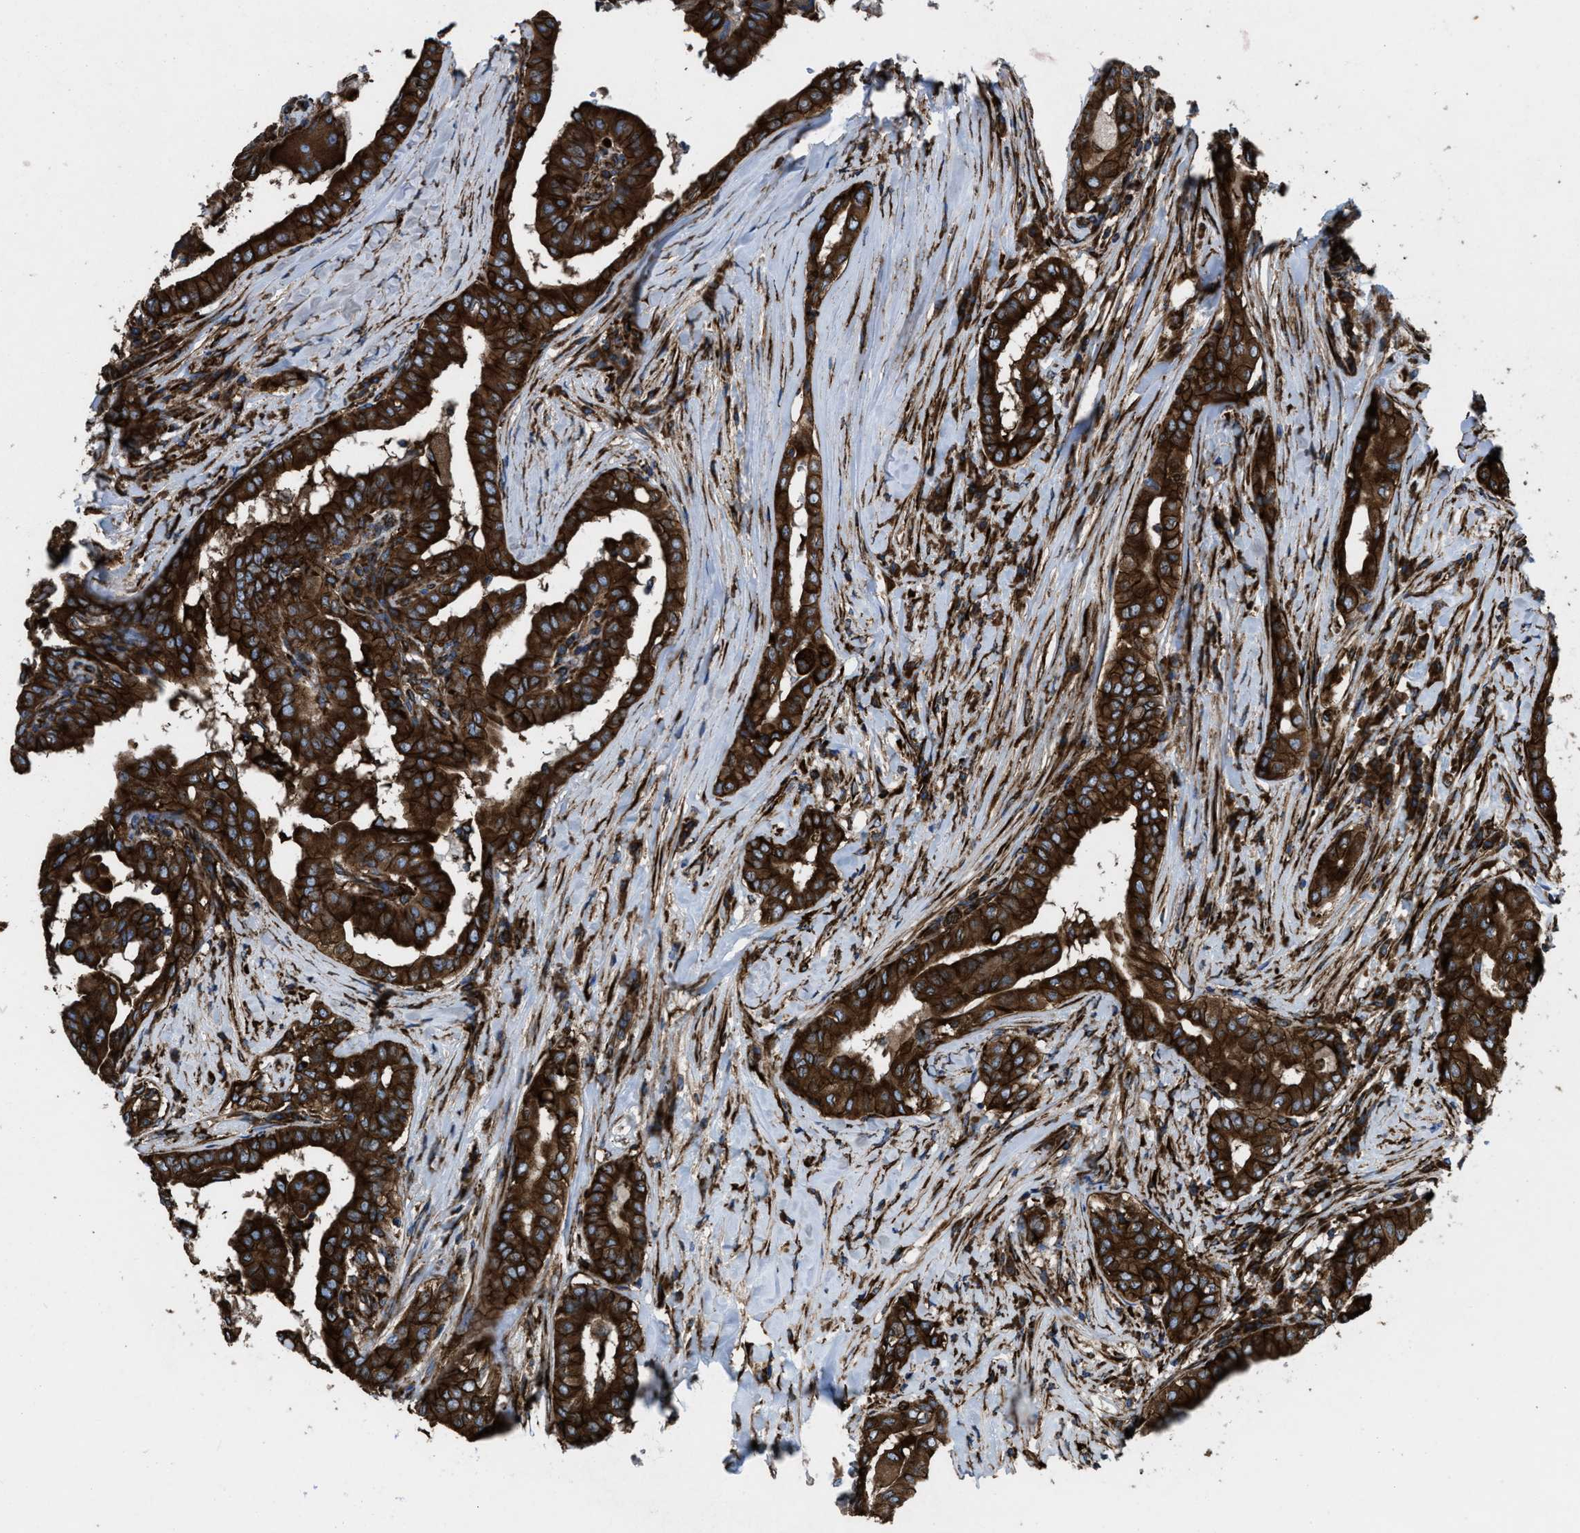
{"staining": {"intensity": "strong", "quantity": ">75%", "location": "cytoplasmic/membranous"}, "tissue": "thyroid cancer", "cell_type": "Tumor cells", "image_type": "cancer", "snomed": [{"axis": "morphology", "description": "Papillary adenocarcinoma, NOS"}, {"axis": "topography", "description": "Thyroid gland"}], "caption": "IHC image of human thyroid papillary adenocarcinoma stained for a protein (brown), which reveals high levels of strong cytoplasmic/membranous staining in about >75% of tumor cells.", "gene": "CAPRIN1", "patient": {"sex": "male", "age": 33}}